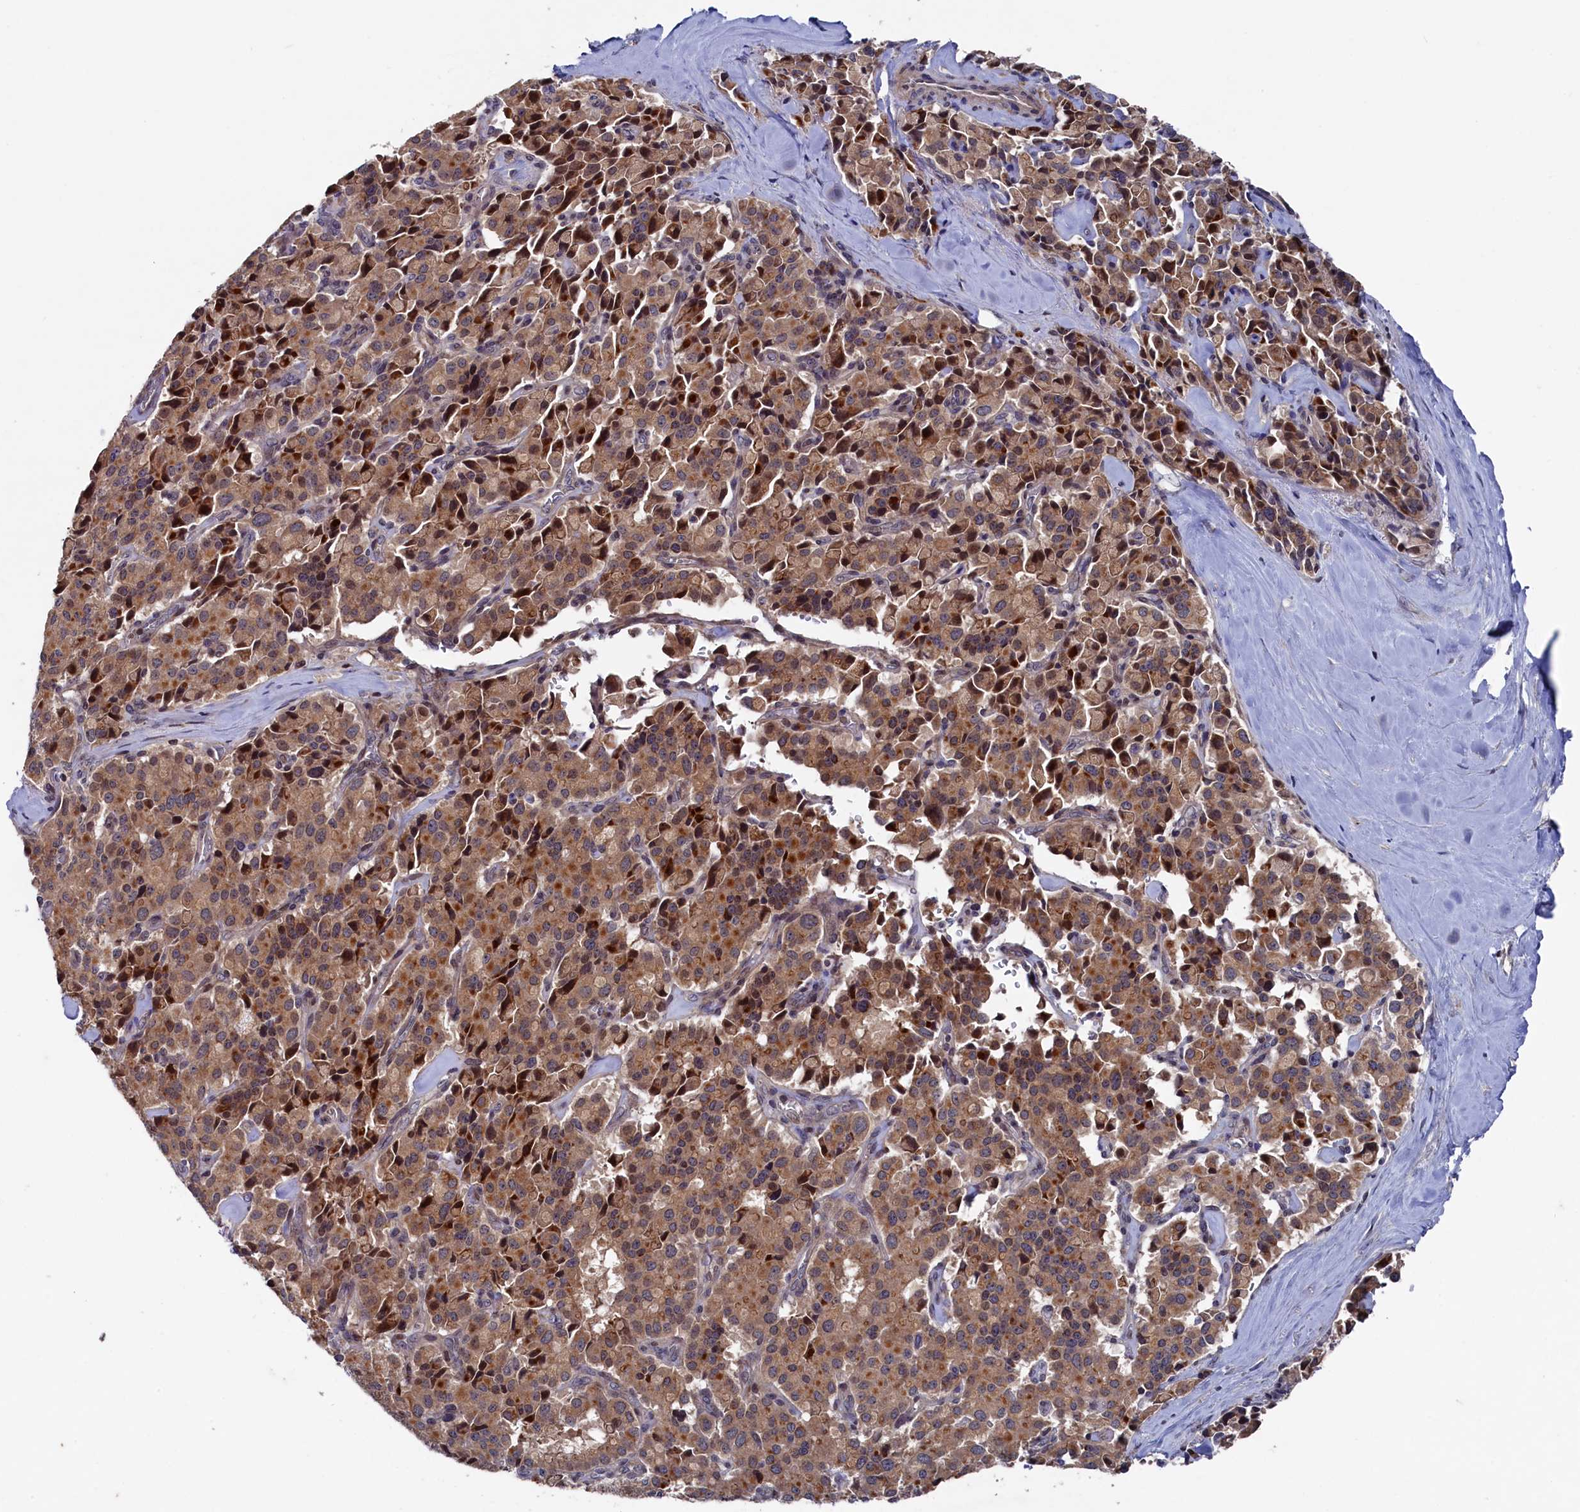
{"staining": {"intensity": "moderate", "quantity": ">75%", "location": "cytoplasmic/membranous,nuclear"}, "tissue": "pancreatic cancer", "cell_type": "Tumor cells", "image_type": "cancer", "snomed": [{"axis": "morphology", "description": "Adenocarcinoma, NOS"}, {"axis": "topography", "description": "Pancreas"}], "caption": "Immunohistochemical staining of pancreatic cancer (adenocarcinoma) reveals moderate cytoplasmic/membranous and nuclear protein expression in about >75% of tumor cells.", "gene": "TMC5", "patient": {"sex": "male", "age": 65}}